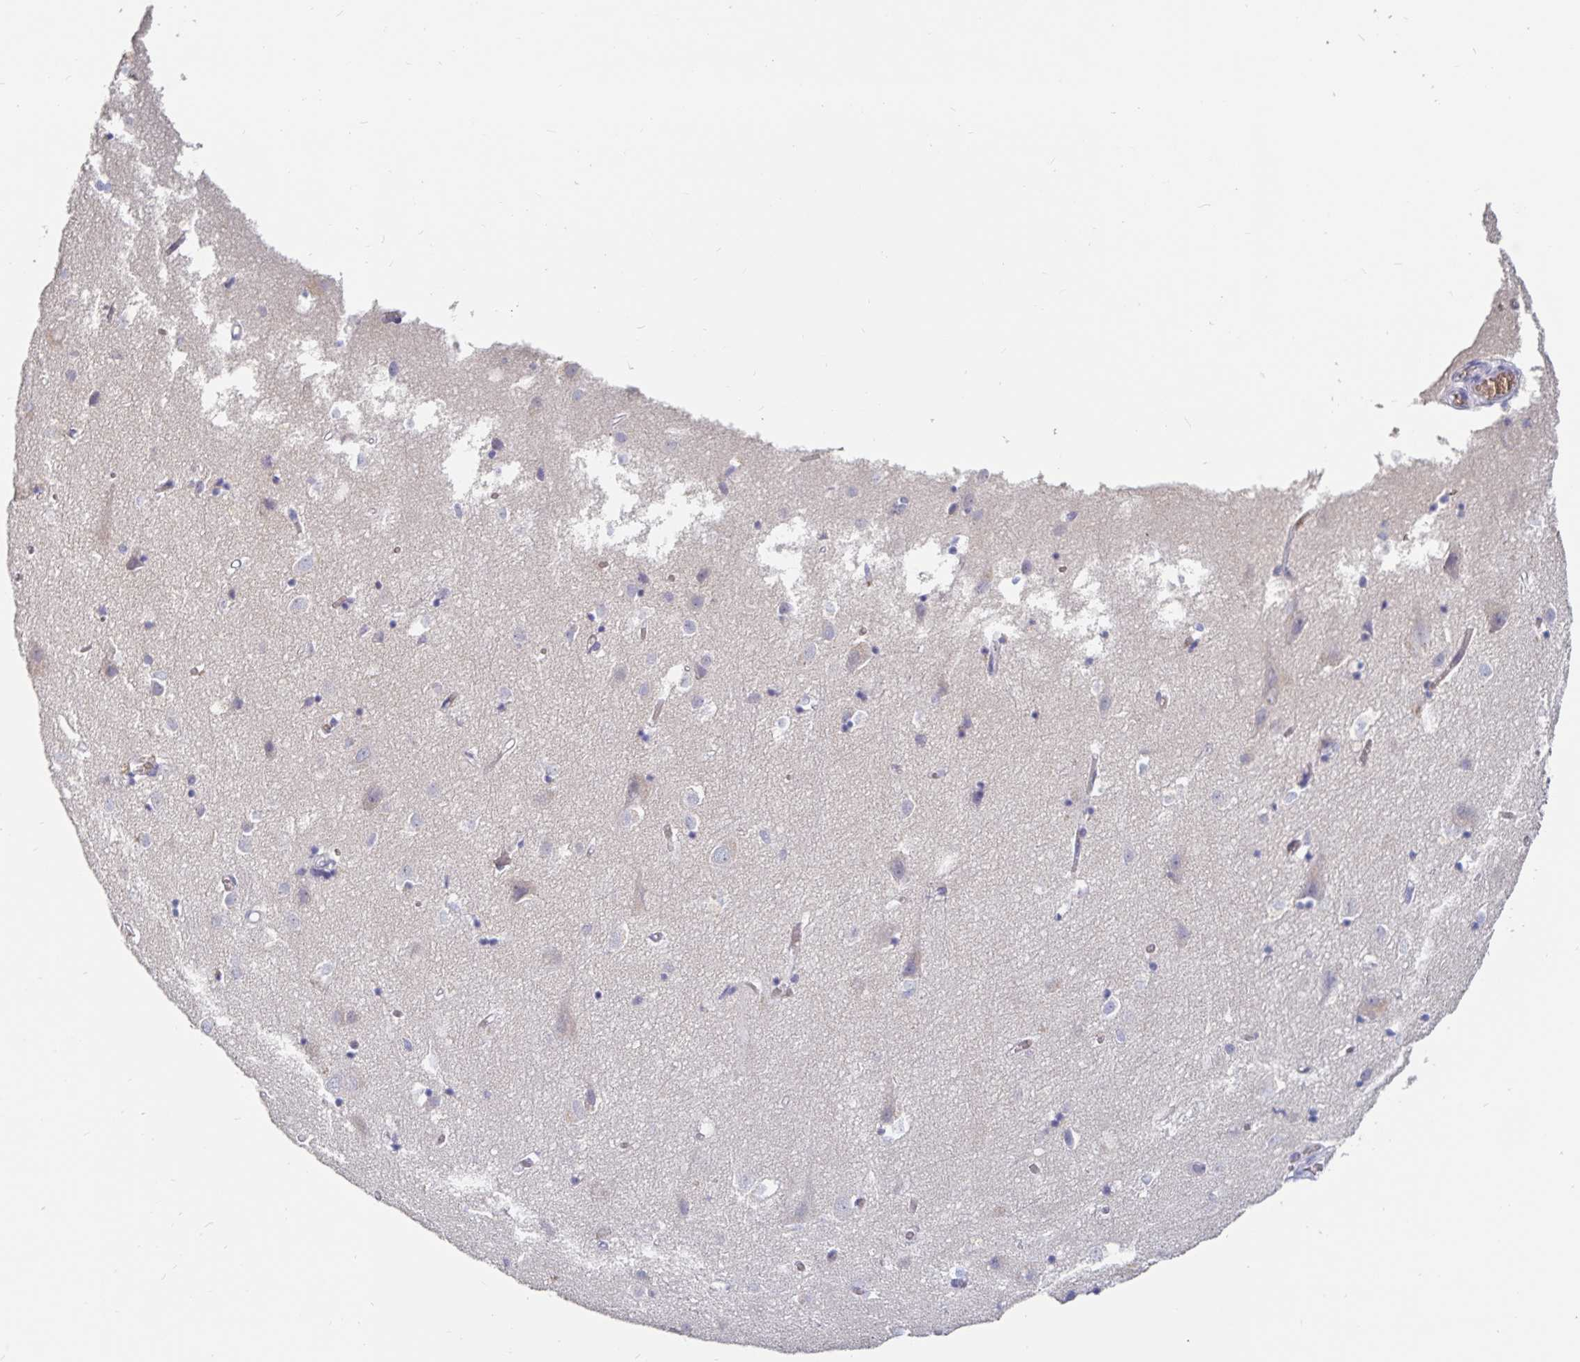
{"staining": {"intensity": "negative", "quantity": "none", "location": "none"}, "tissue": "cerebral cortex", "cell_type": "Endothelial cells", "image_type": "normal", "snomed": [{"axis": "morphology", "description": "Normal tissue, NOS"}, {"axis": "topography", "description": "Cerebral cortex"}], "caption": "Histopathology image shows no significant protein positivity in endothelial cells of normal cerebral cortex. The staining is performed using DAB (3,3'-diaminobenzidine) brown chromogen with nuclei counter-stained in using hematoxylin.", "gene": "SPPL3", "patient": {"sex": "male", "age": 70}}